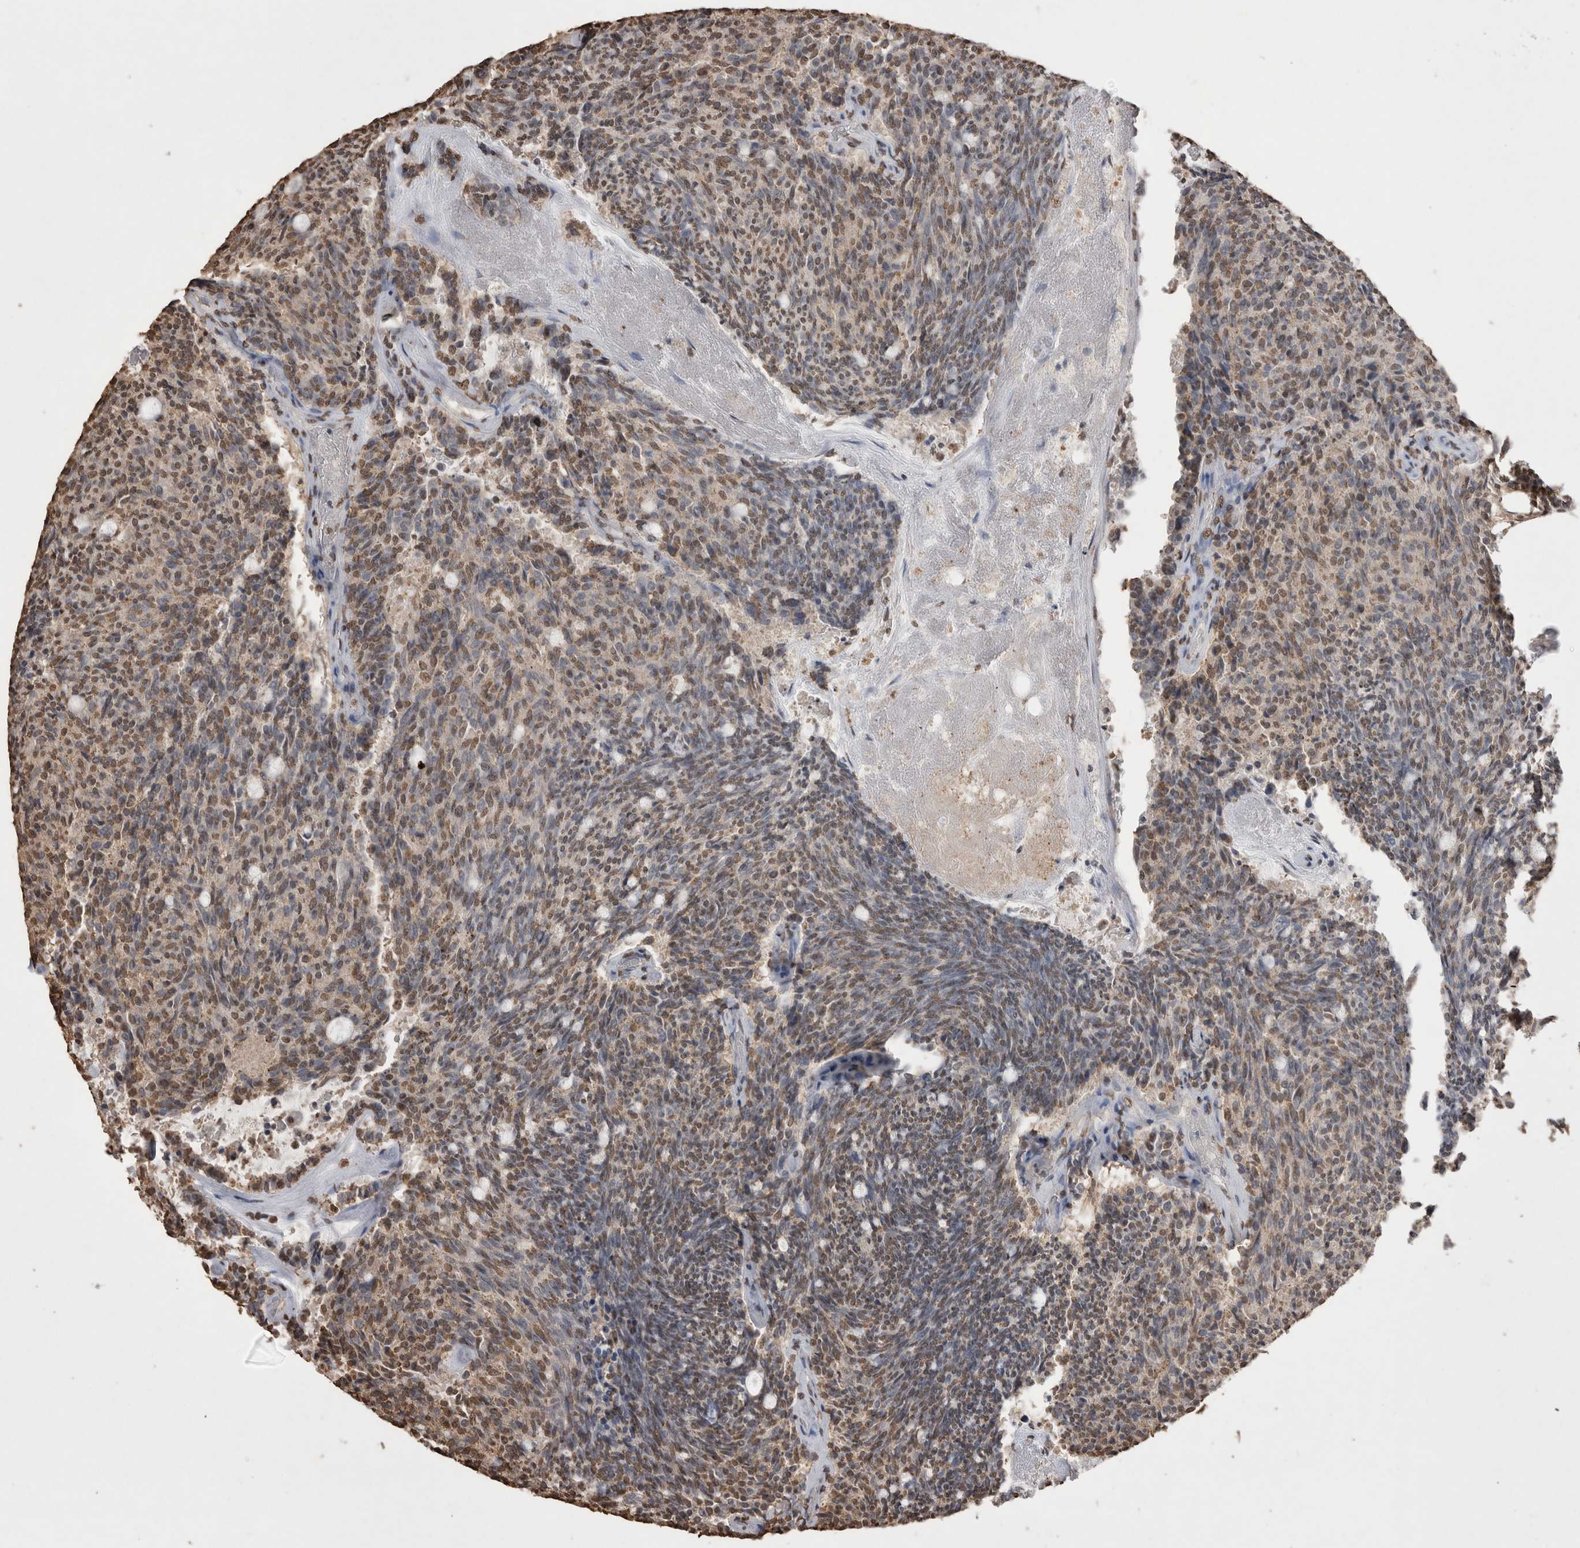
{"staining": {"intensity": "moderate", "quantity": "25%-75%", "location": "nuclear"}, "tissue": "carcinoid", "cell_type": "Tumor cells", "image_type": "cancer", "snomed": [{"axis": "morphology", "description": "Carcinoid, malignant, NOS"}, {"axis": "topography", "description": "Pancreas"}], "caption": "Immunohistochemistry image of human carcinoid (malignant) stained for a protein (brown), which demonstrates medium levels of moderate nuclear positivity in approximately 25%-75% of tumor cells.", "gene": "POU5F1", "patient": {"sex": "female", "age": 54}}